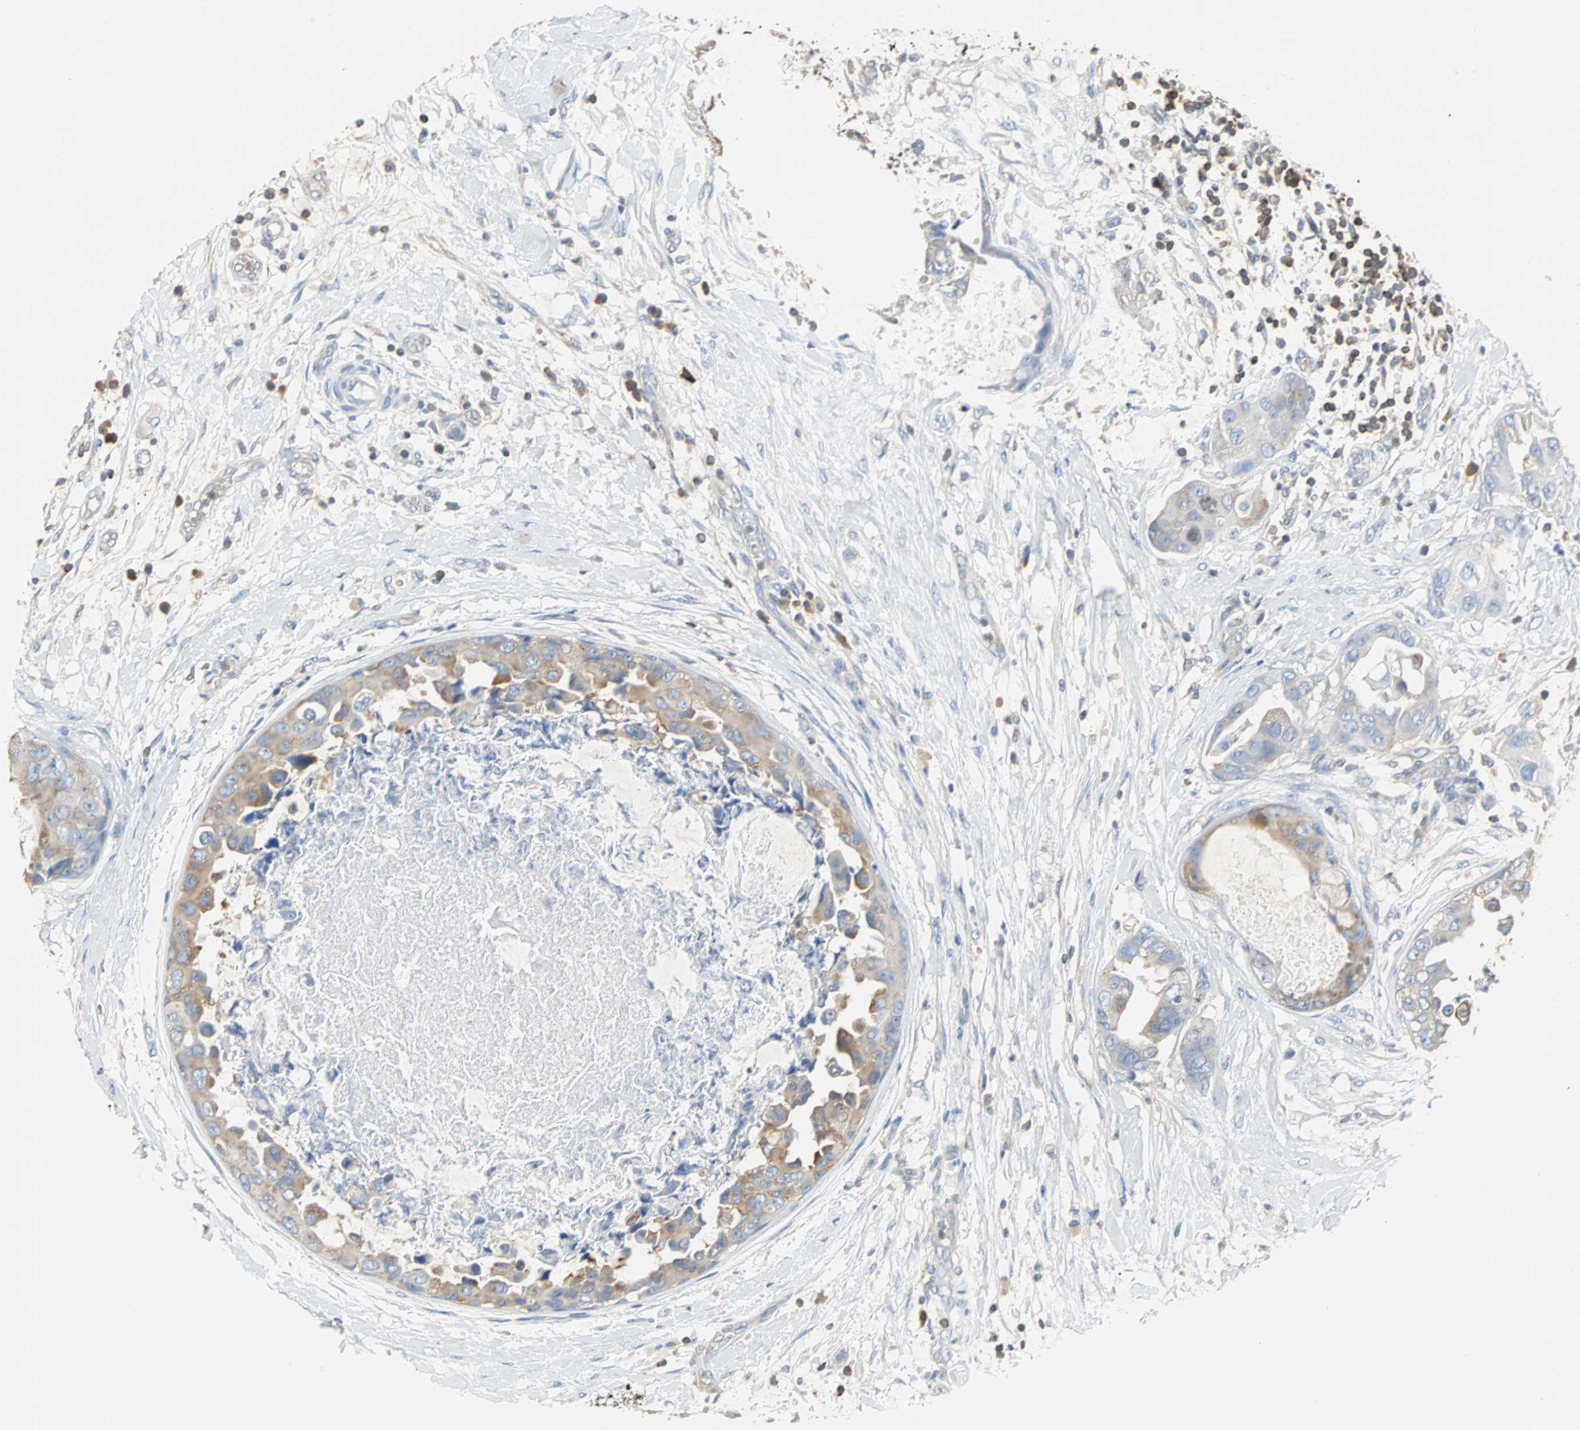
{"staining": {"intensity": "weak", "quantity": "25%-75%", "location": "cytoplasmic/membranous"}, "tissue": "breast cancer", "cell_type": "Tumor cells", "image_type": "cancer", "snomed": [{"axis": "morphology", "description": "Duct carcinoma"}, {"axis": "topography", "description": "Breast"}], "caption": "Weak cytoplasmic/membranous protein staining is present in about 25%-75% of tumor cells in breast cancer (intraductal carcinoma).", "gene": "TSC22D4", "patient": {"sex": "female", "age": 40}}